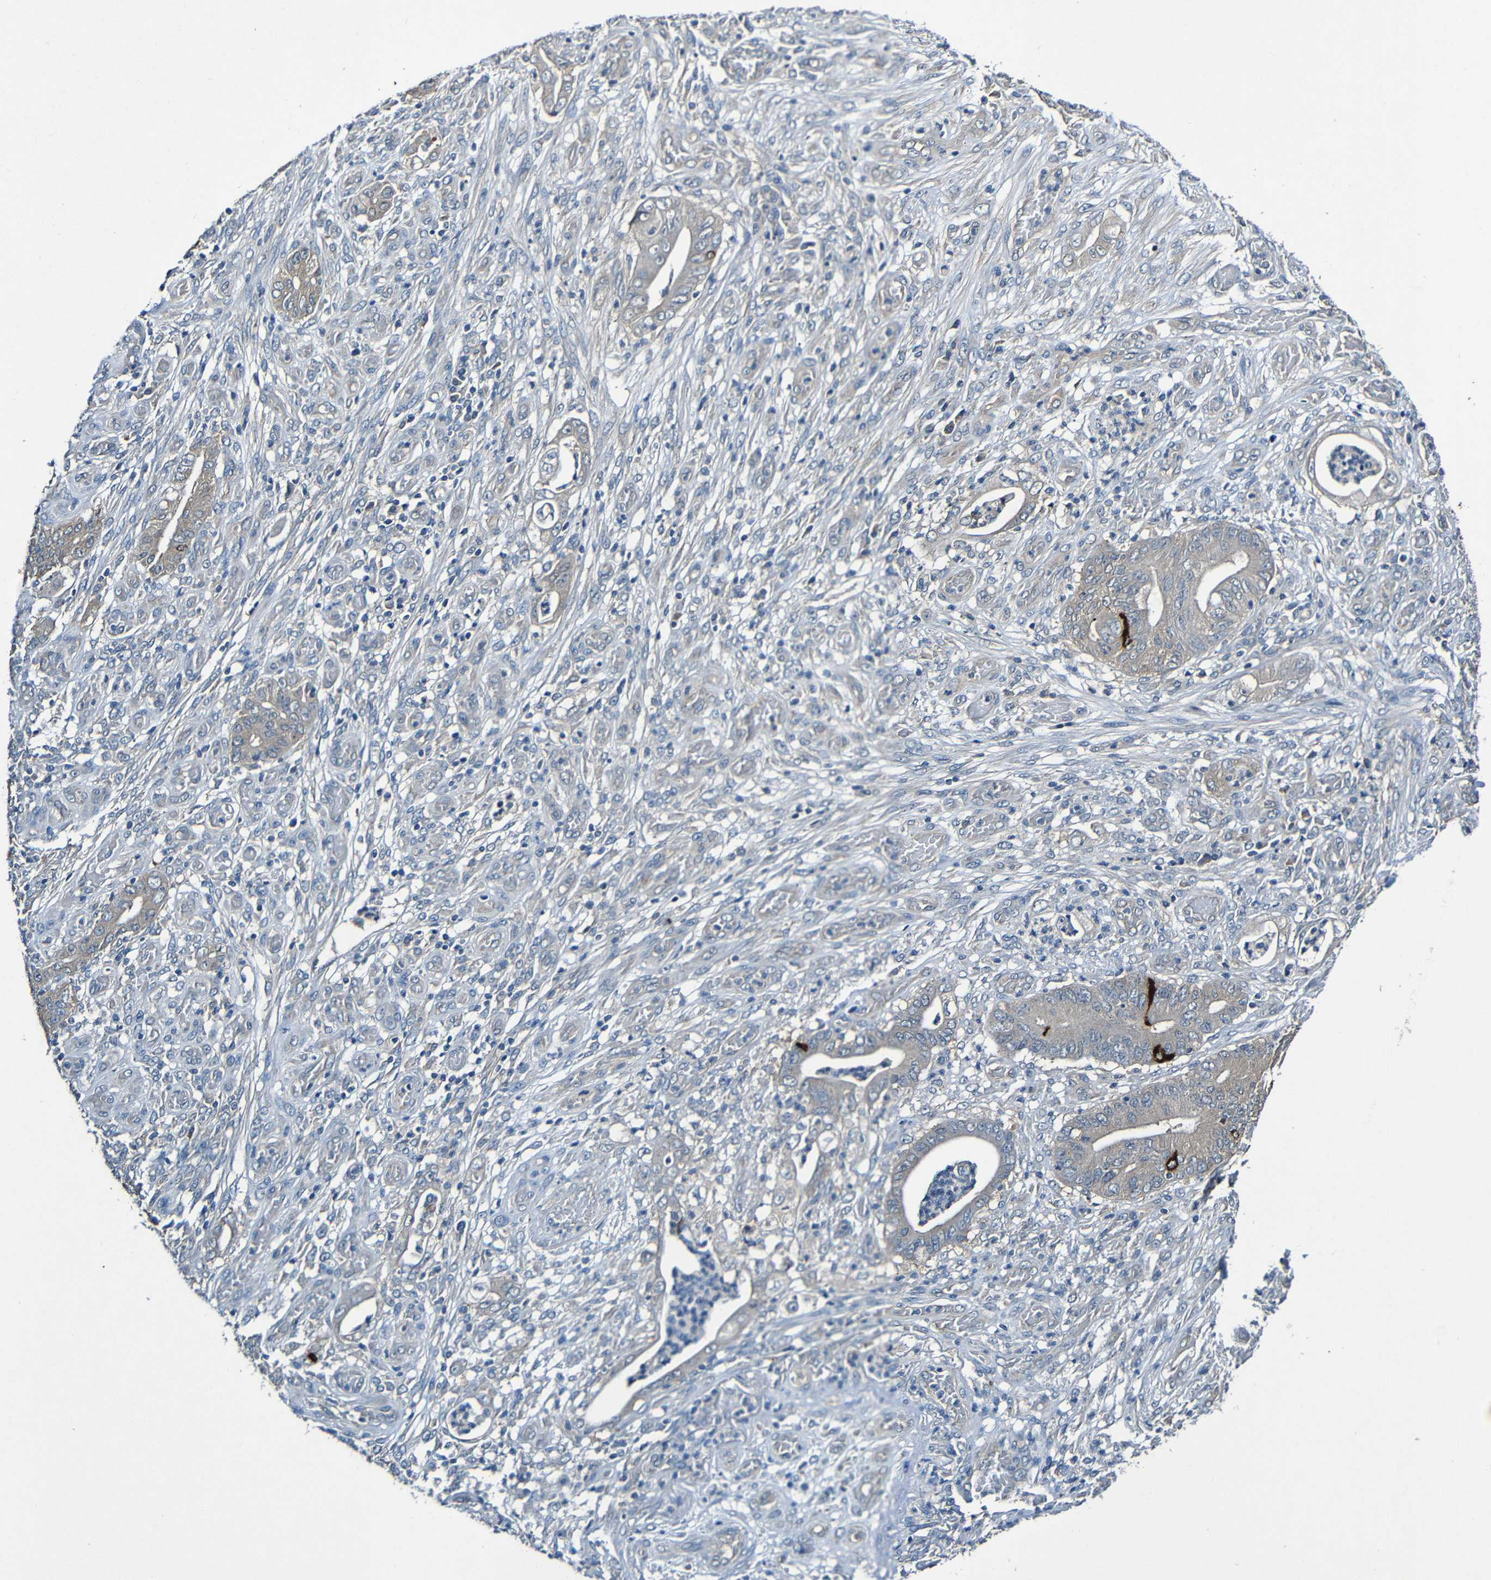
{"staining": {"intensity": "weak", "quantity": "<25%", "location": "cytoplasmic/membranous"}, "tissue": "stomach cancer", "cell_type": "Tumor cells", "image_type": "cancer", "snomed": [{"axis": "morphology", "description": "Adenocarcinoma, NOS"}, {"axis": "topography", "description": "Stomach"}], "caption": "There is no significant staining in tumor cells of stomach cancer.", "gene": "LRRC70", "patient": {"sex": "female", "age": 73}}